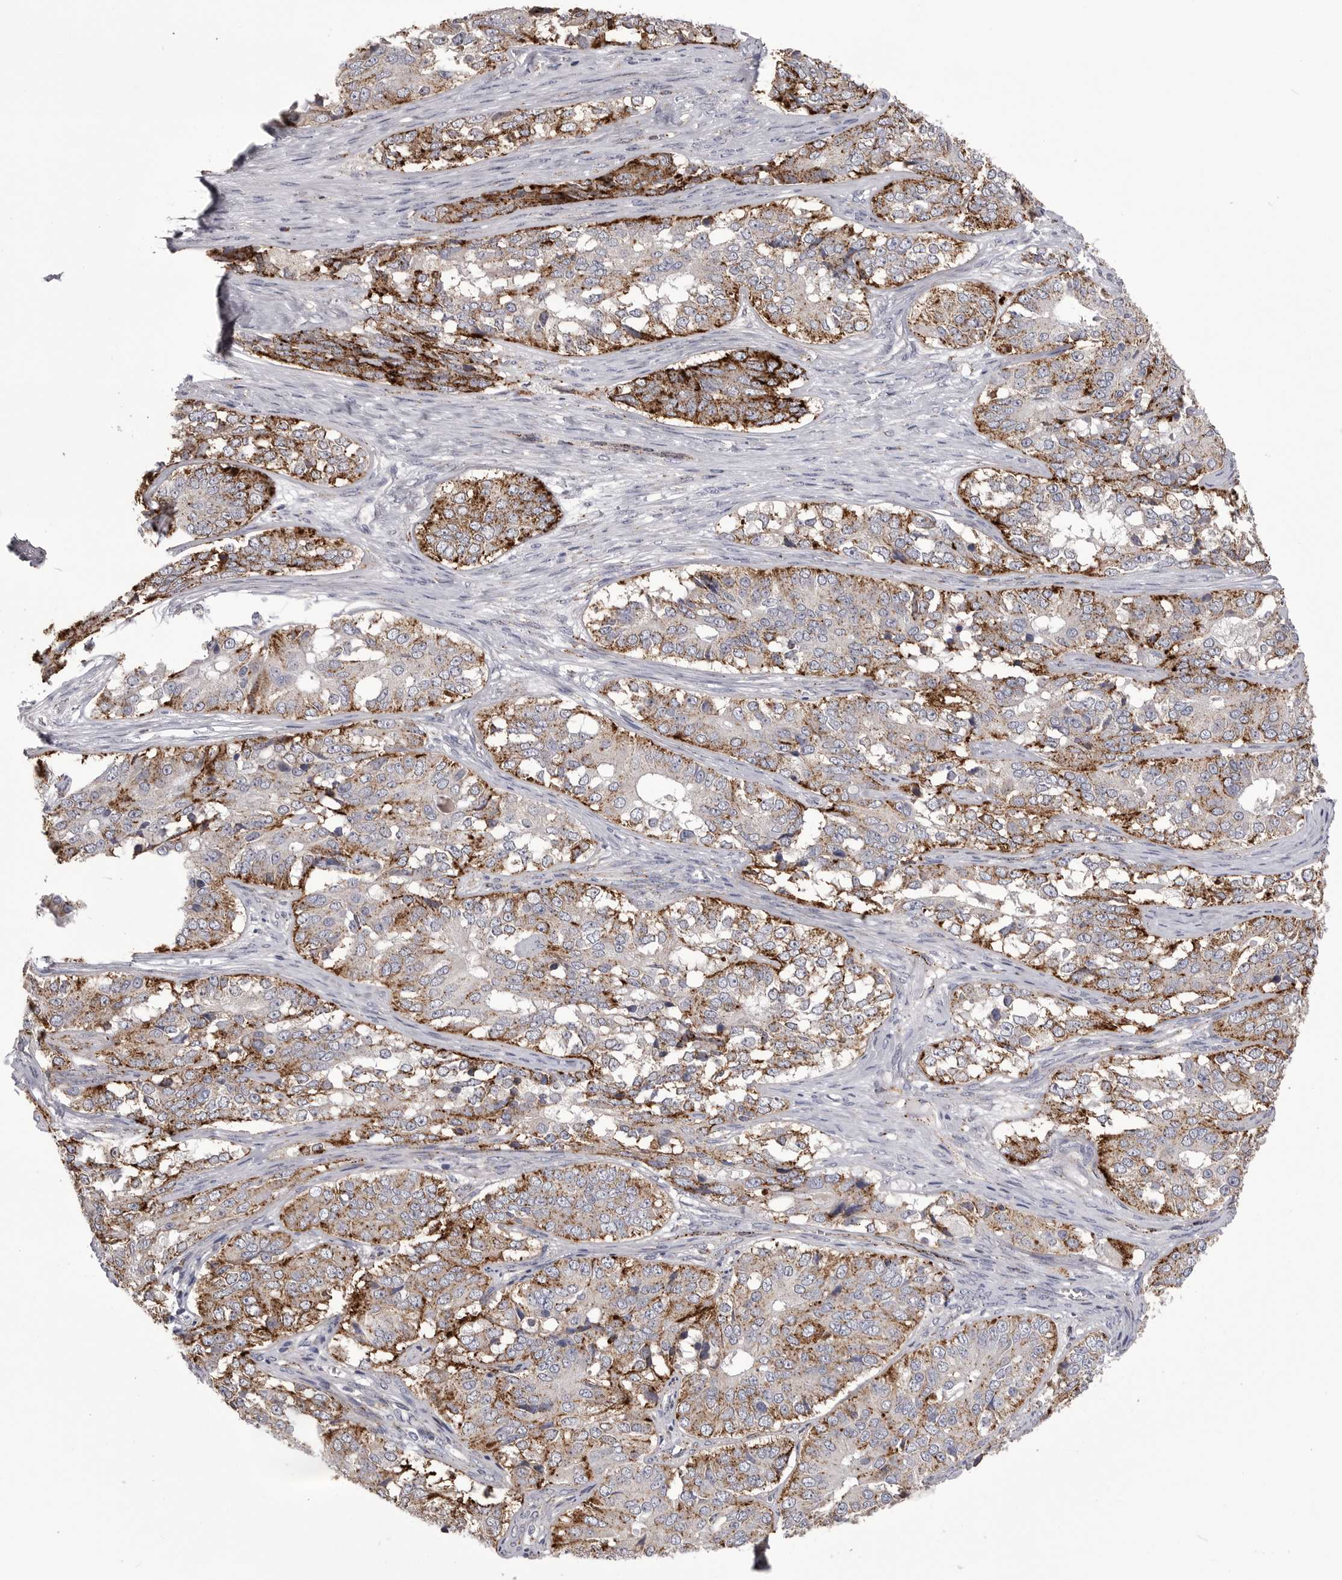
{"staining": {"intensity": "moderate", "quantity": ">75%", "location": "cytoplasmic/membranous"}, "tissue": "ovarian cancer", "cell_type": "Tumor cells", "image_type": "cancer", "snomed": [{"axis": "morphology", "description": "Carcinoma, endometroid"}, {"axis": "topography", "description": "Ovary"}], "caption": "This photomicrograph reveals IHC staining of human ovarian cancer, with medium moderate cytoplasmic/membranous expression in about >75% of tumor cells.", "gene": "PSPN", "patient": {"sex": "female", "age": 51}}